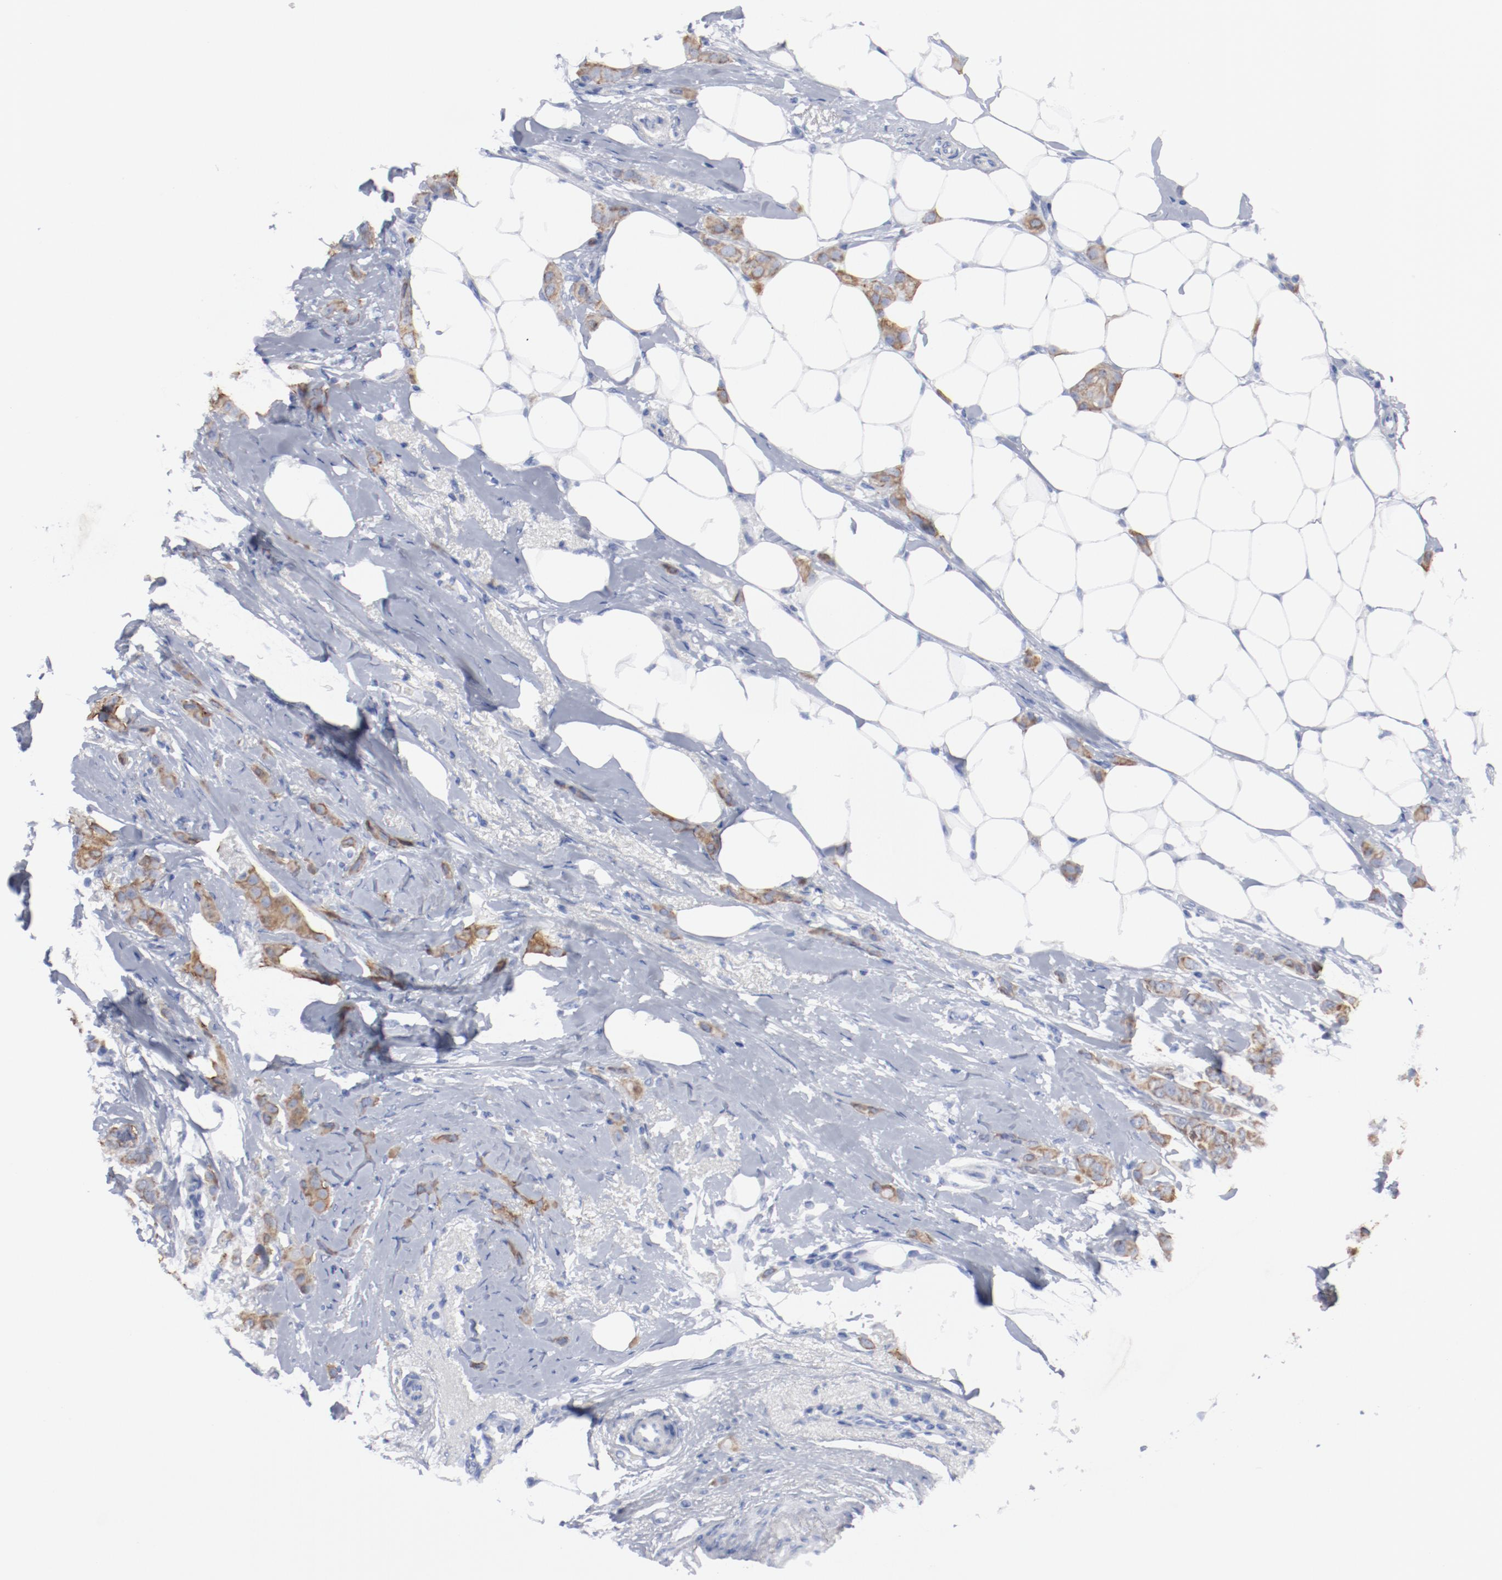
{"staining": {"intensity": "moderate", "quantity": ">75%", "location": "cytoplasmic/membranous"}, "tissue": "breast cancer", "cell_type": "Tumor cells", "image_type": "cancer", "snomed": [{"axis": "morphology", "description": "Lobular carcinoma"}, {"axis": "topography", "description": "Breast"}], "caption": "Immunohistochemistry (IHC) of human lobular carcinoma (breast) displays medium levels of moderate cytoplasmic/membranous expression in about >75% of tumor cells.", "gene": "TSPAN6", "patient": {"sex": "female", "age": 55}}